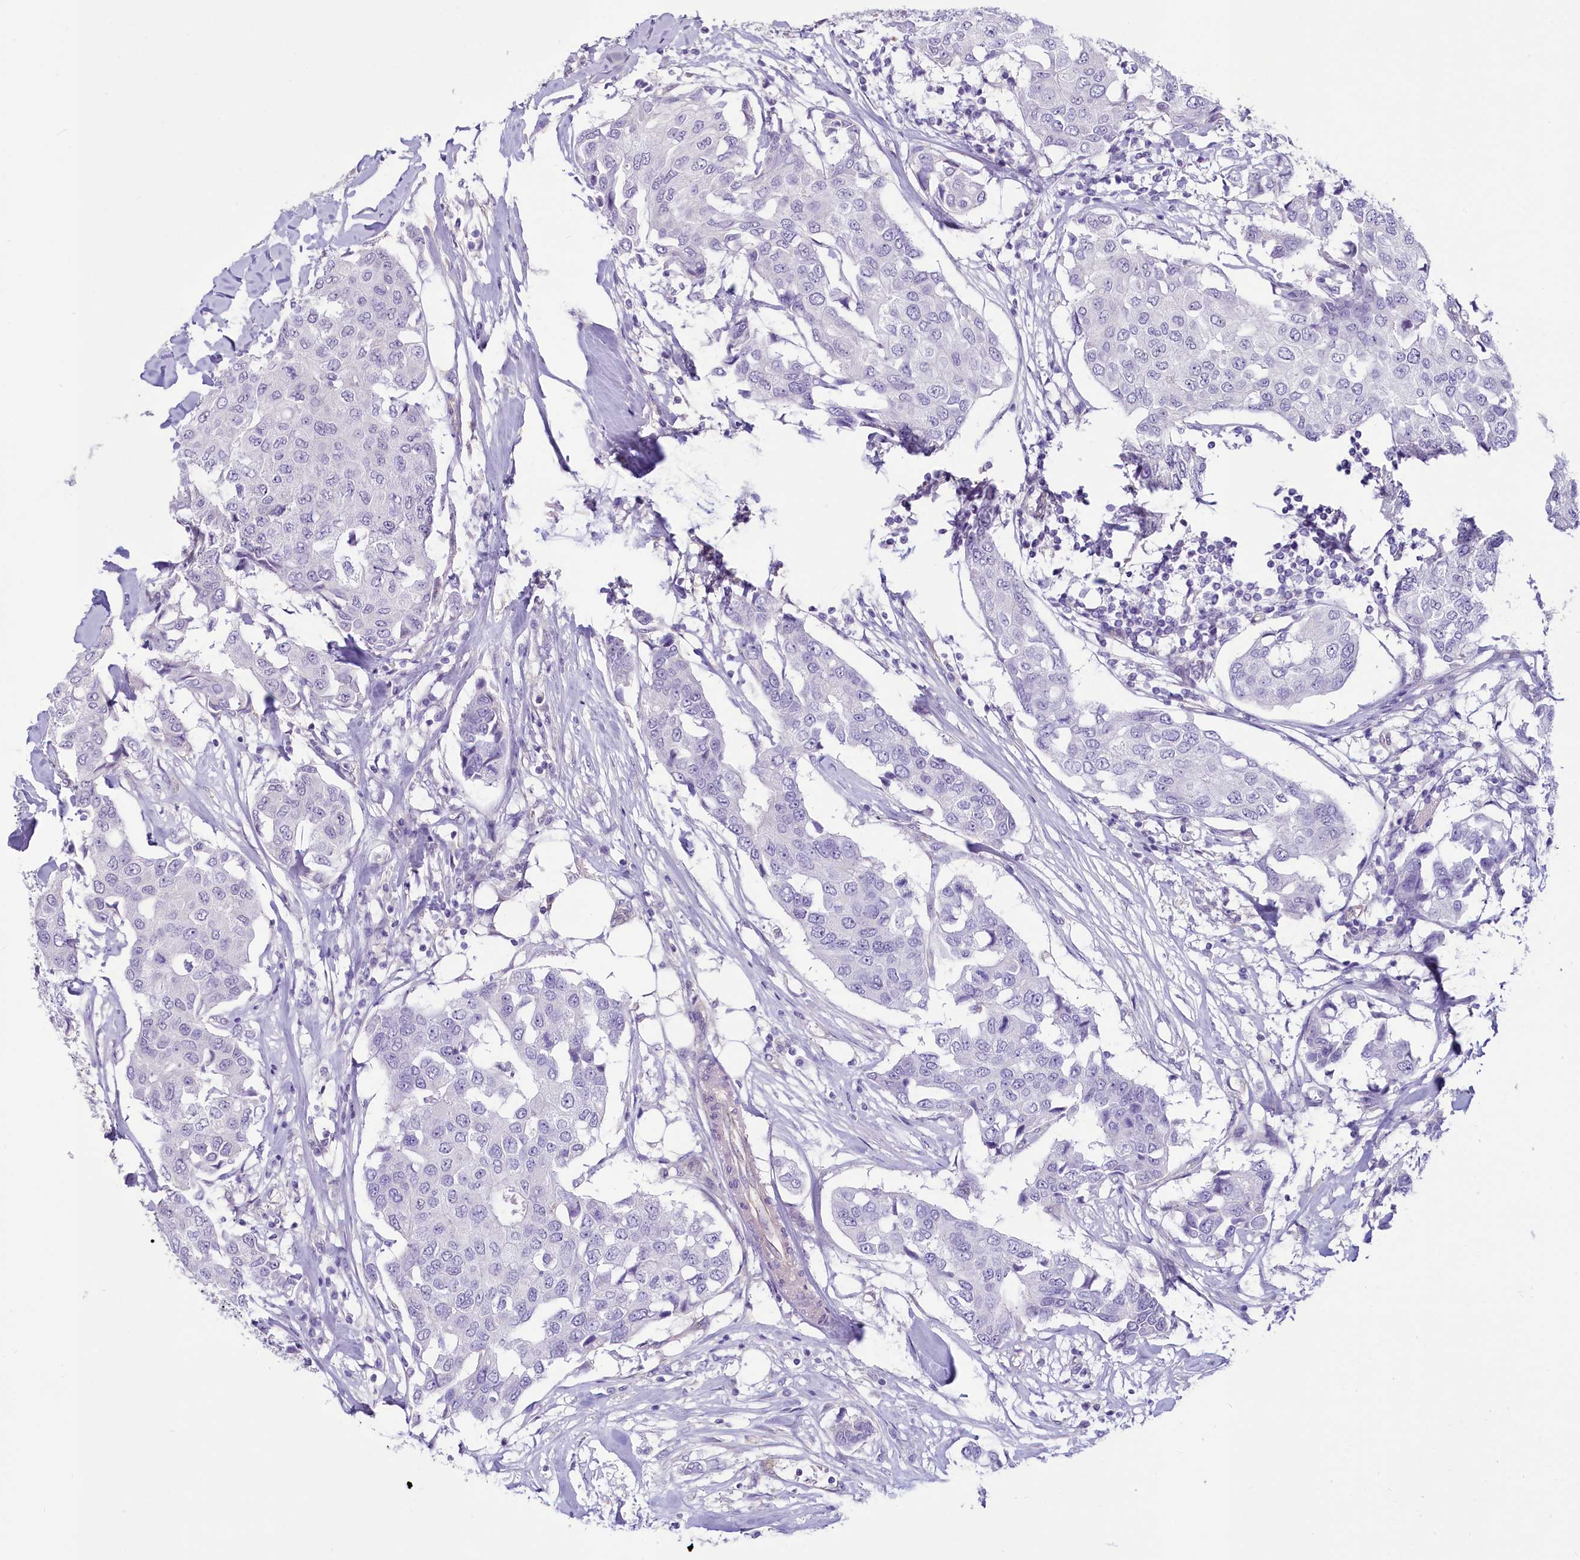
{"staining": {"intensity": "negative", "quantity": "none", "location": "none"}, "tissue": "breast cancer", "cell_type": "Tumor cells", "image_type": "cancer", "snomed": [{"axis": "morphology", "description": "Duct carcinoma"}, {"axis": "topography", "description": "Breast"}], "caption": "An image of intraductal carcinoma (breast) stained for a protein exhibits no brown staining in tumor cells. (Immunohistochemistry (ihc), brightfield microscopy, high magnification).", "gene": "PROCR", "patient": {"sex": "female", "age": 80}}